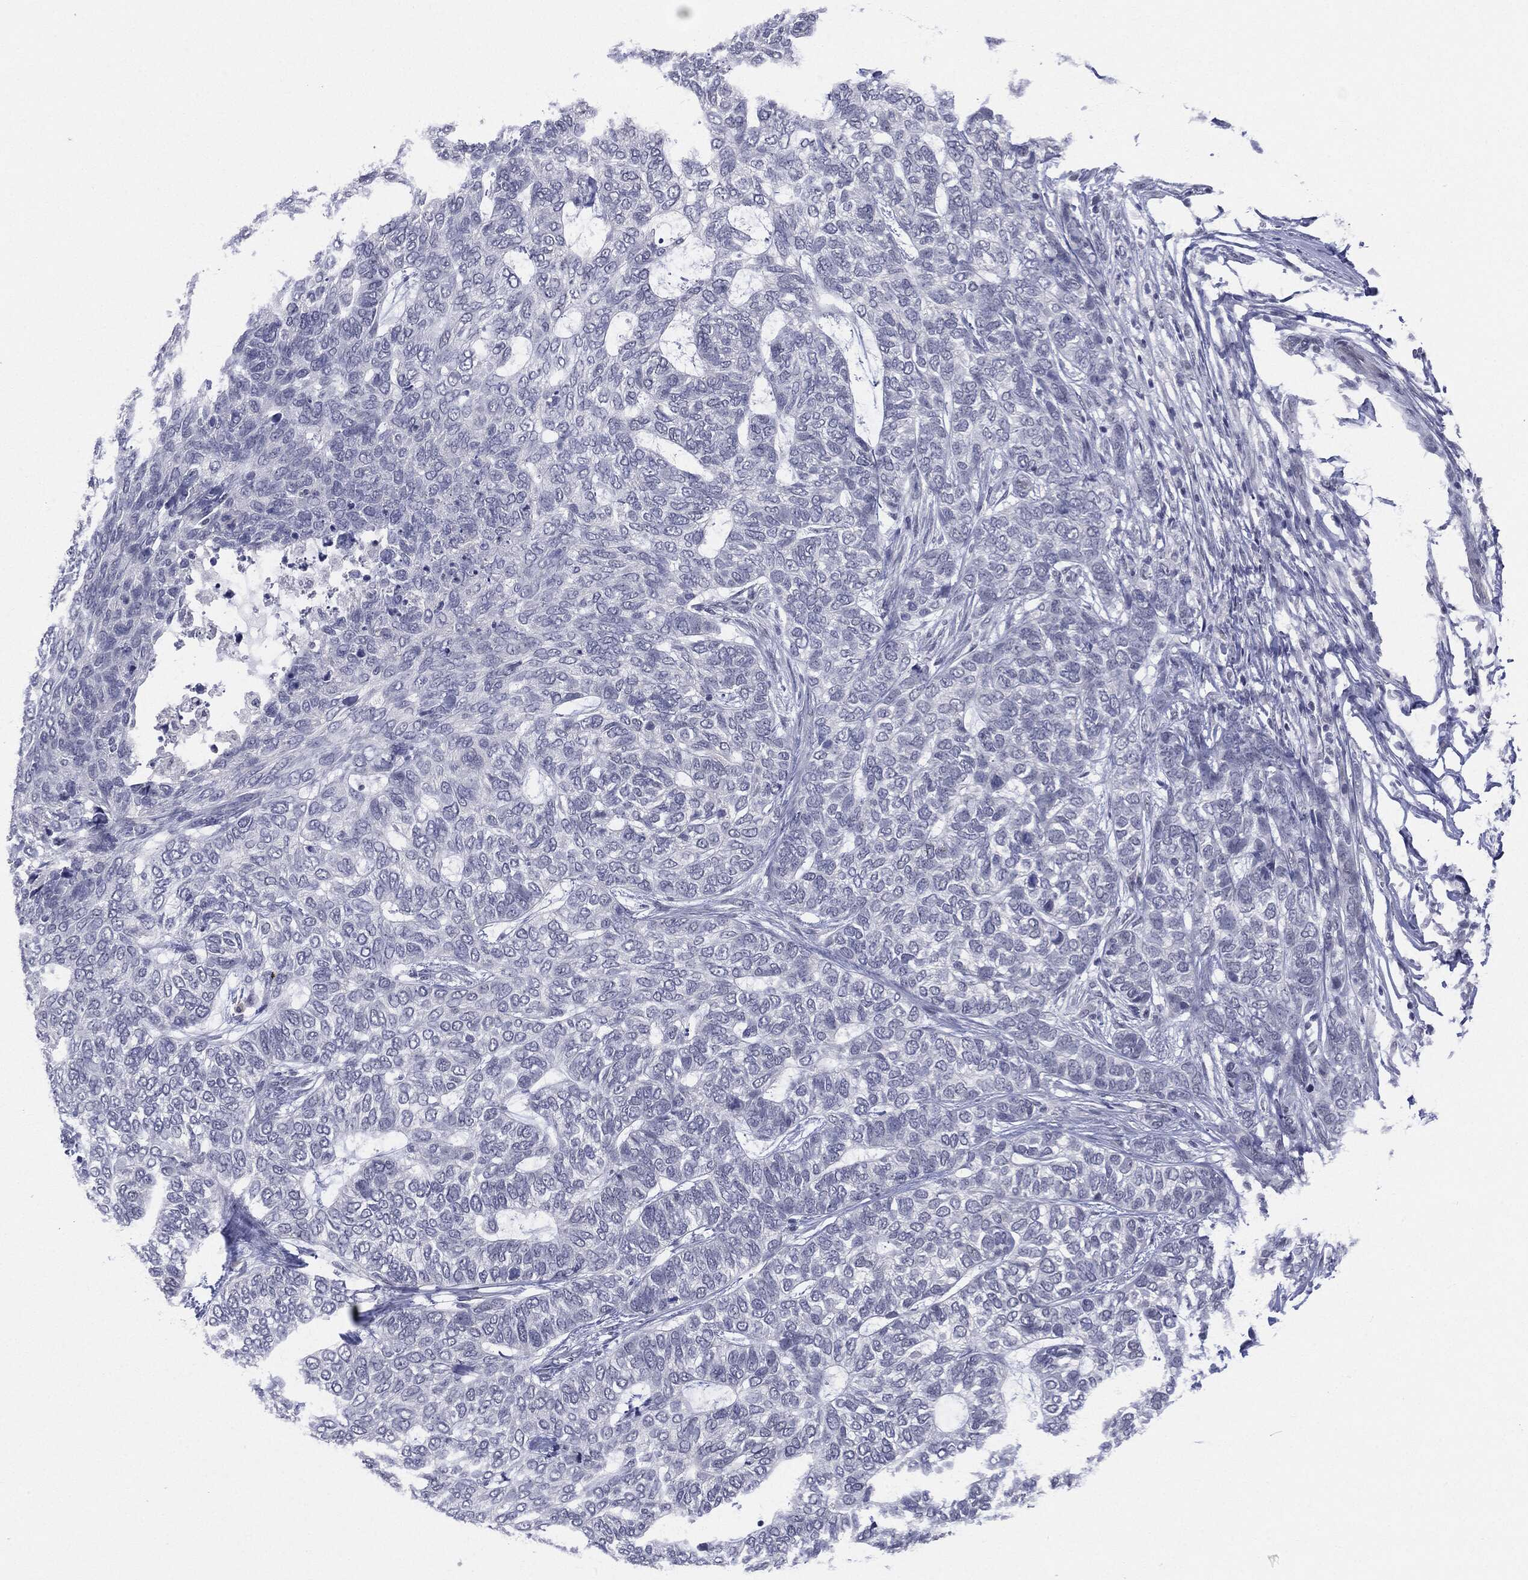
{"staining": {"intensity": "negative", "quantity": "none", "location": "none"}, "tissue": "skin cancer", "cell_type": "Tumor cells", "image_type": "cancer", "snomed": [{"axis": "morphology", "description": "Basal cell carcinoma"}, {"axis": "topography", "description": "Skin"}], "caption": "This is an IHC micrograph of human skin cancer (basal cell carcinoma). There is no staining in tumor cells.", "gene": "SLC5A5", "patient": {"sex": "female", "age": 65}}